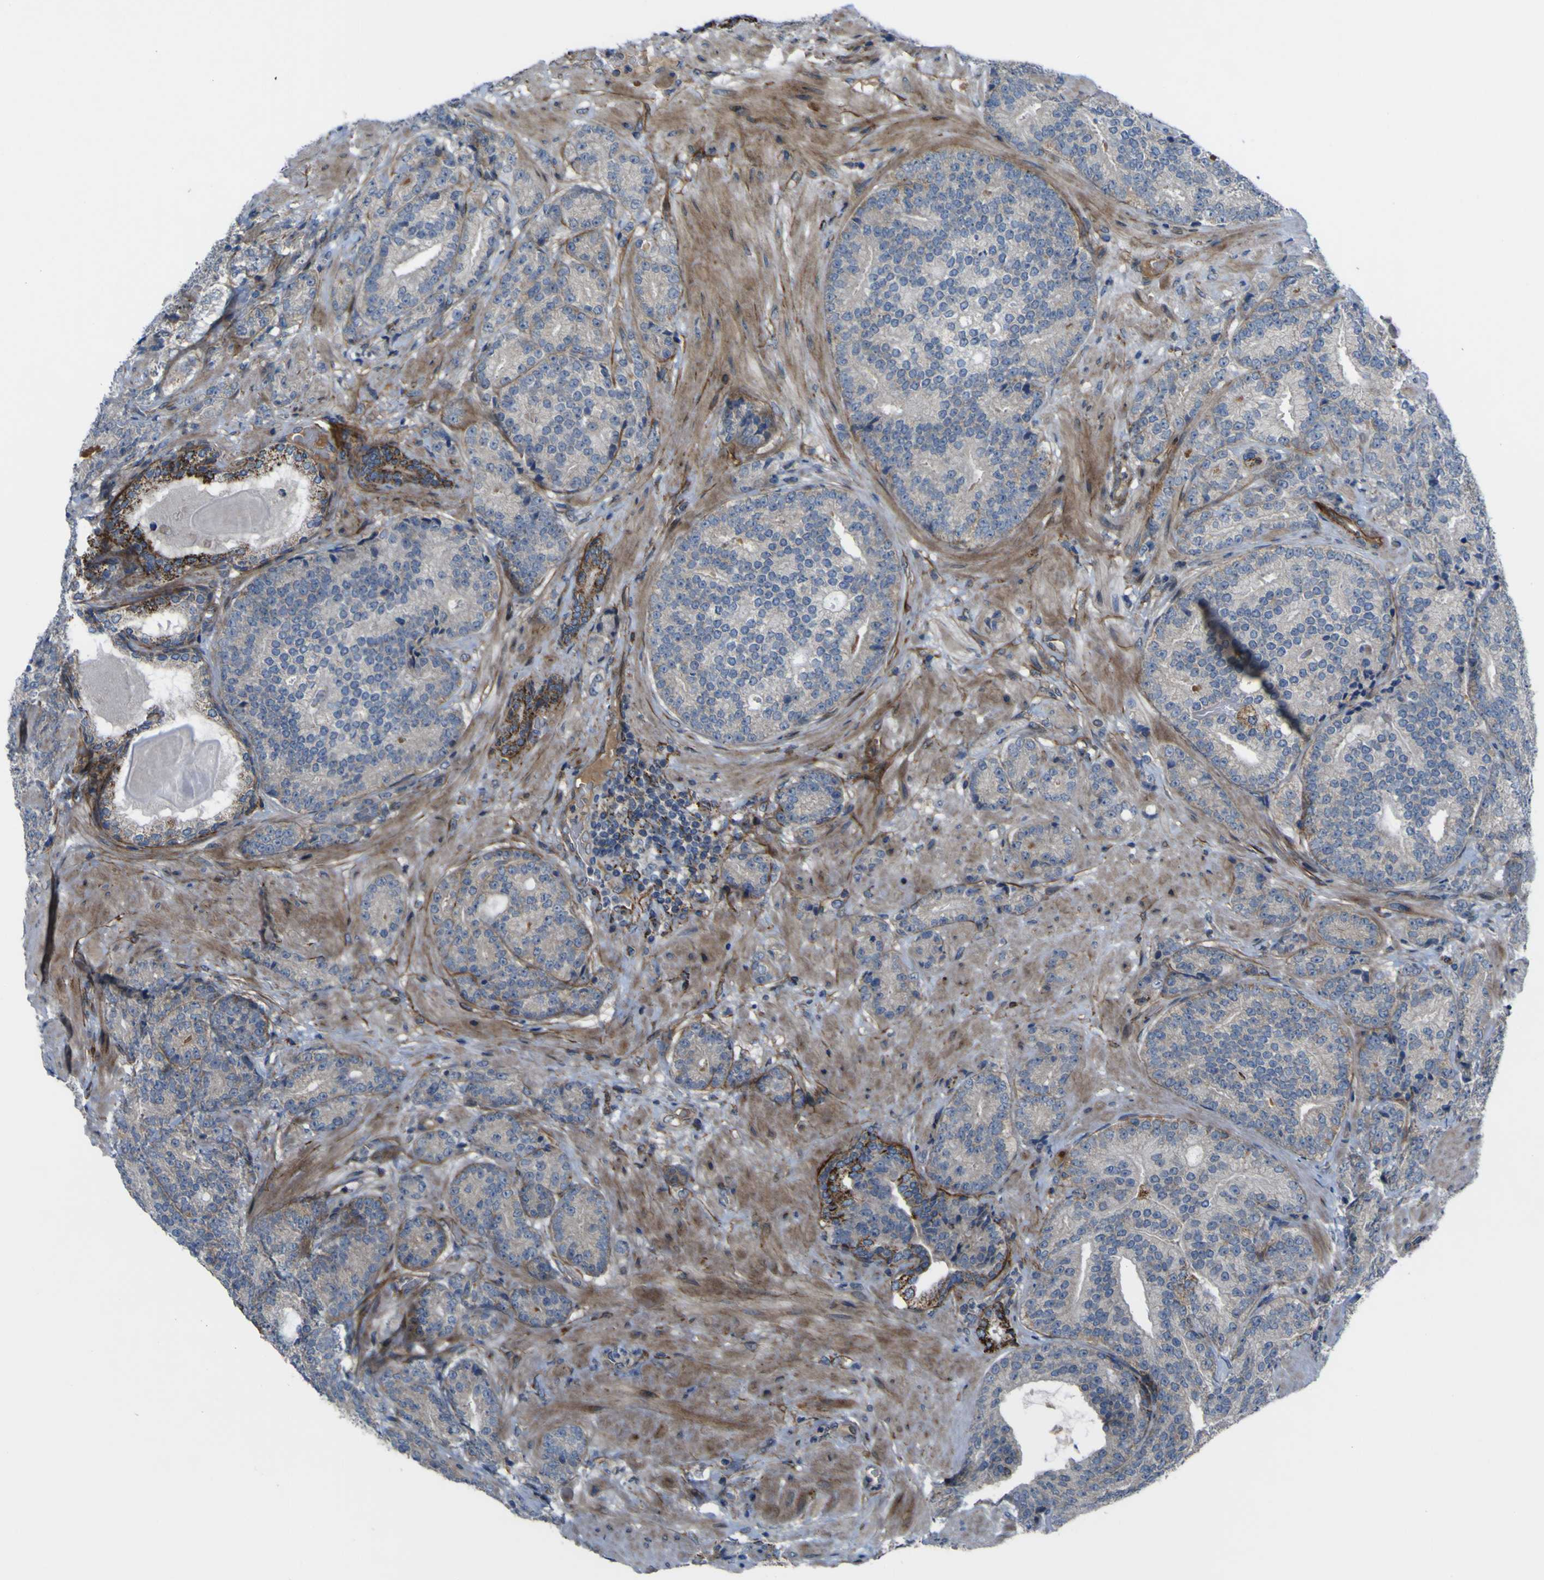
{"staining": {"intensity": "negative", "quantity": "none", "location": "none"}, "tissue": "prostate cancer", "cell_type": "Tumor cells", "image_type": "cancer", "snomed": [{"axis": "morphology", "description": "Adenocarcinoma, High grade"}, {"axis": "topography", "description": "Prostate"}], "caption": "IHC of prostate adenocarcinoma (high-grade) demonstrates no expression in tumor cells. Nuclei are stained in blue.", "gene": "GPLD1", "patient": {"sex": "male", "age": 61}}